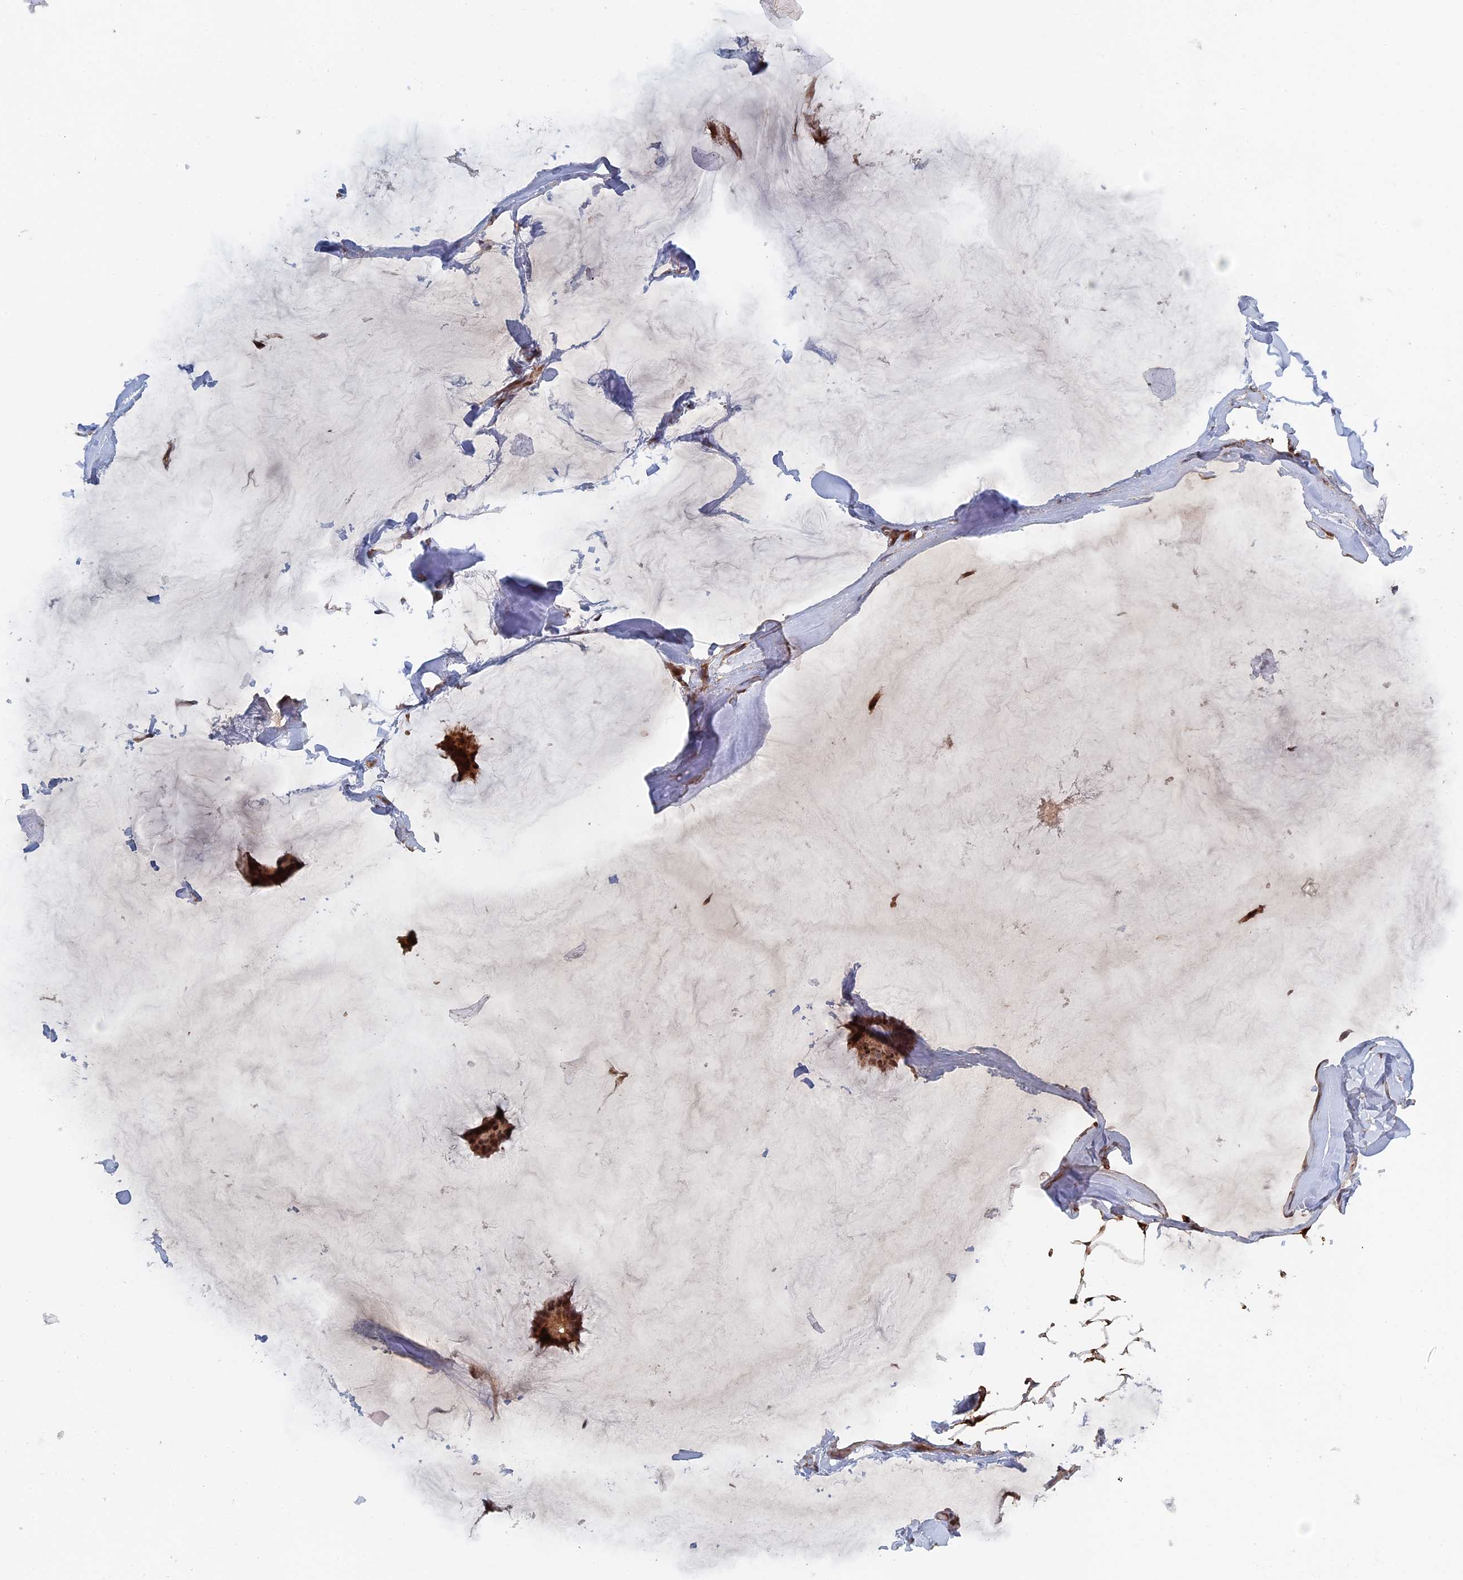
{"staining": {"intensity": "strong", "quantity": ">75%", "location": "cytoplasmic/membranous,nuclear"}, "tissue": "breast cancer", "cell_type": "Tumor cells", "image_type": "cancer", "snomed": [{"axis": "morphology", "description": "Duct carcinoma"}, {"axis": "topography", "description": "Breast"}], "caption": "High-magnification brightfield microscopy of breast cancer (intraductal carcinoma) stained with DAB (brown) and counterstained with hematoxylin (blue). tumor cells exhibit strong cytoplasmic/membranous and nuclear expression is appreciated in about>75% of cells. (Brightfield microscopy of DAB IHC at high magnification).", "gene": "ELOVL6", "patient": {"sex": "female", "age": 93}}